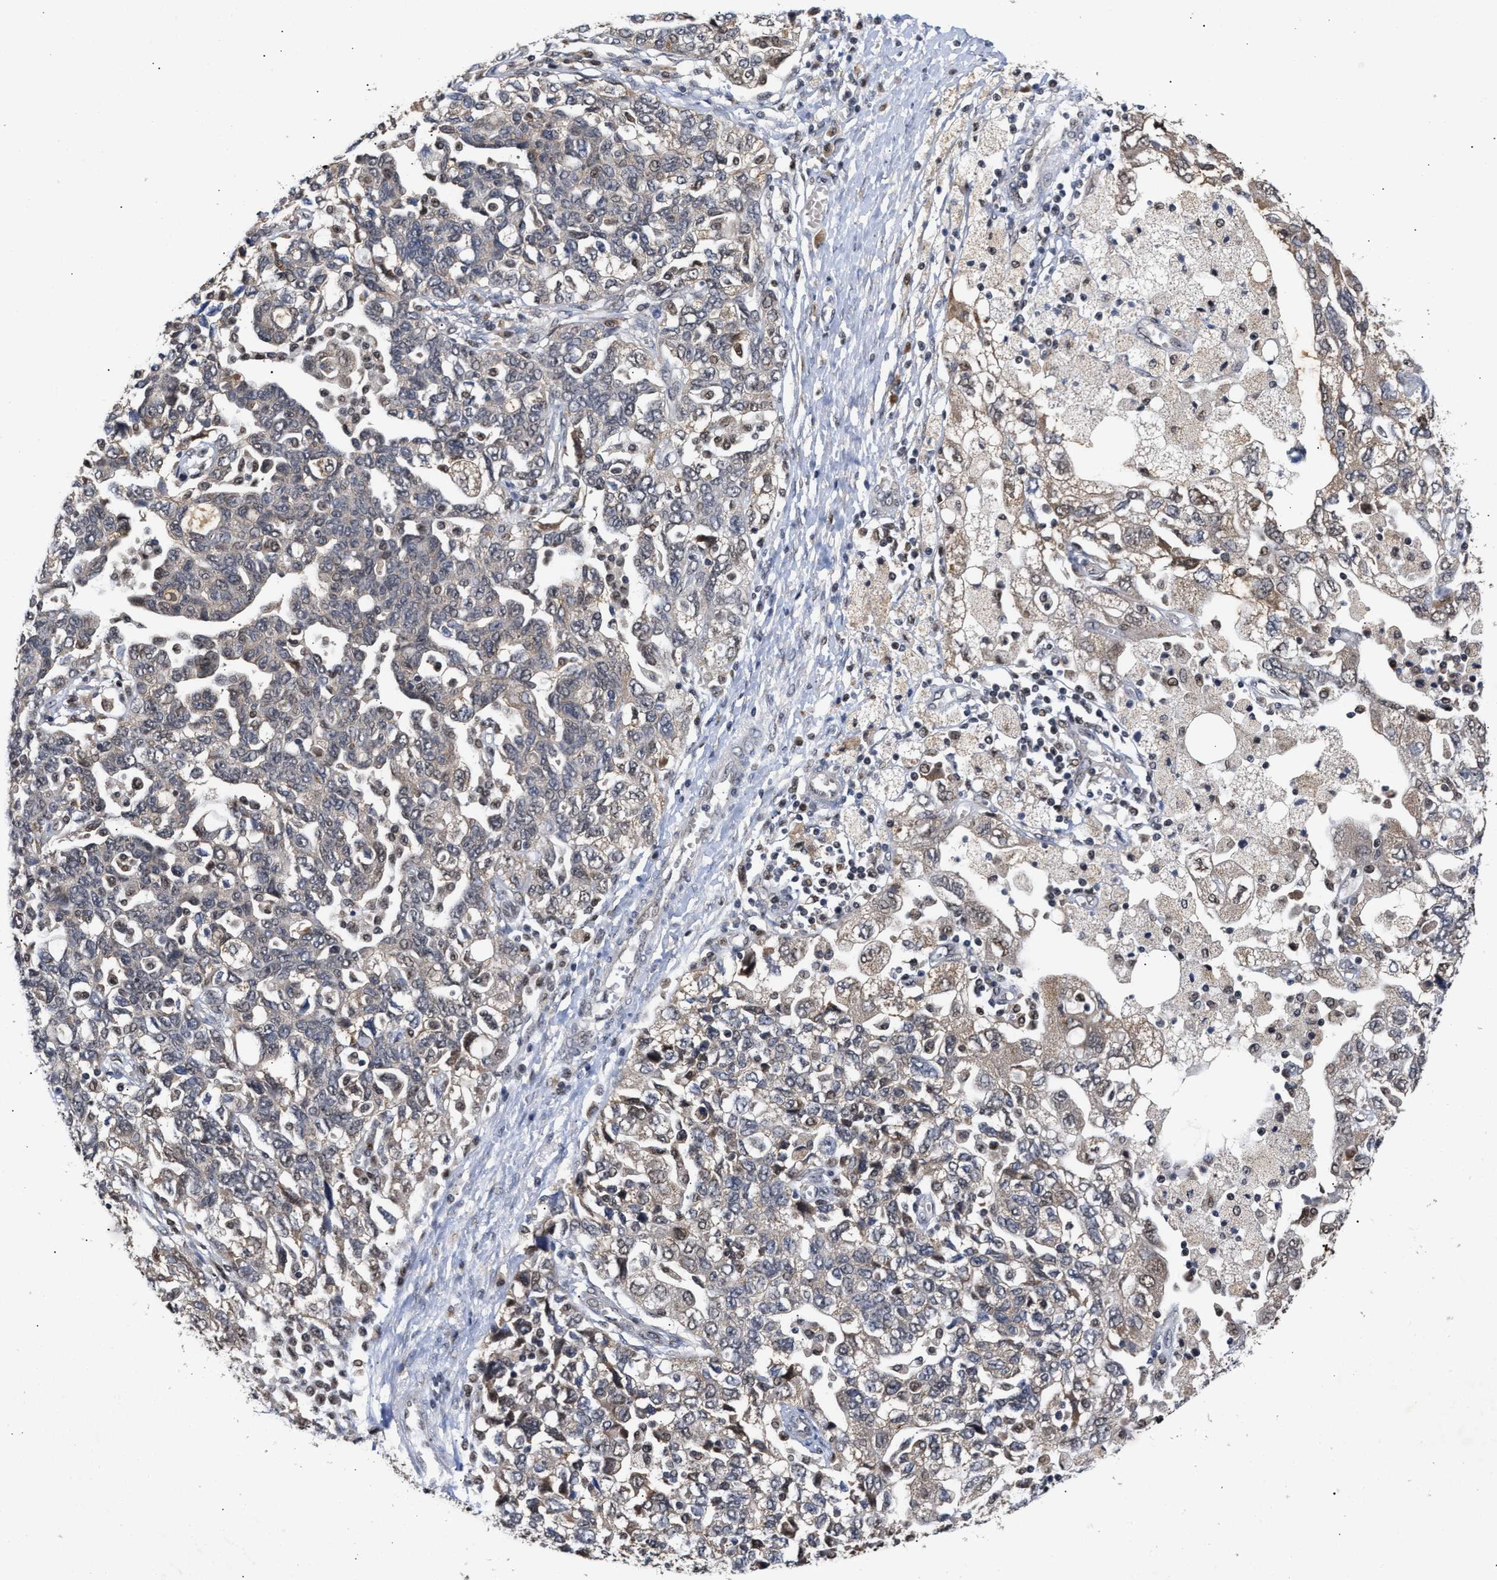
{"staining": {"intensity": "weak", "quantity": "25%-75%", "location": "cytoplasmic/membranous"}, "tissue": "ovarian cancer", "cell_type": "Tumor cells", "image_type": "cancer", "snomed": [{"axis": "morphology", "description": "Carcinoma, NOS"}, {"axis": "morphology", "description": "Cystadenocarcinoma, serous, NOS"}, {"axis": "topography", "description": "Ovary"}], "caption": "This is a photomicrograph of IHC staining of serous cystadenocarcinoma (ovarian), which shows weak expression in the cytoplasmic/membranous of tumor cells.", "gene": "CLIP2", "patient": {"sex": "female", "age": 69}}